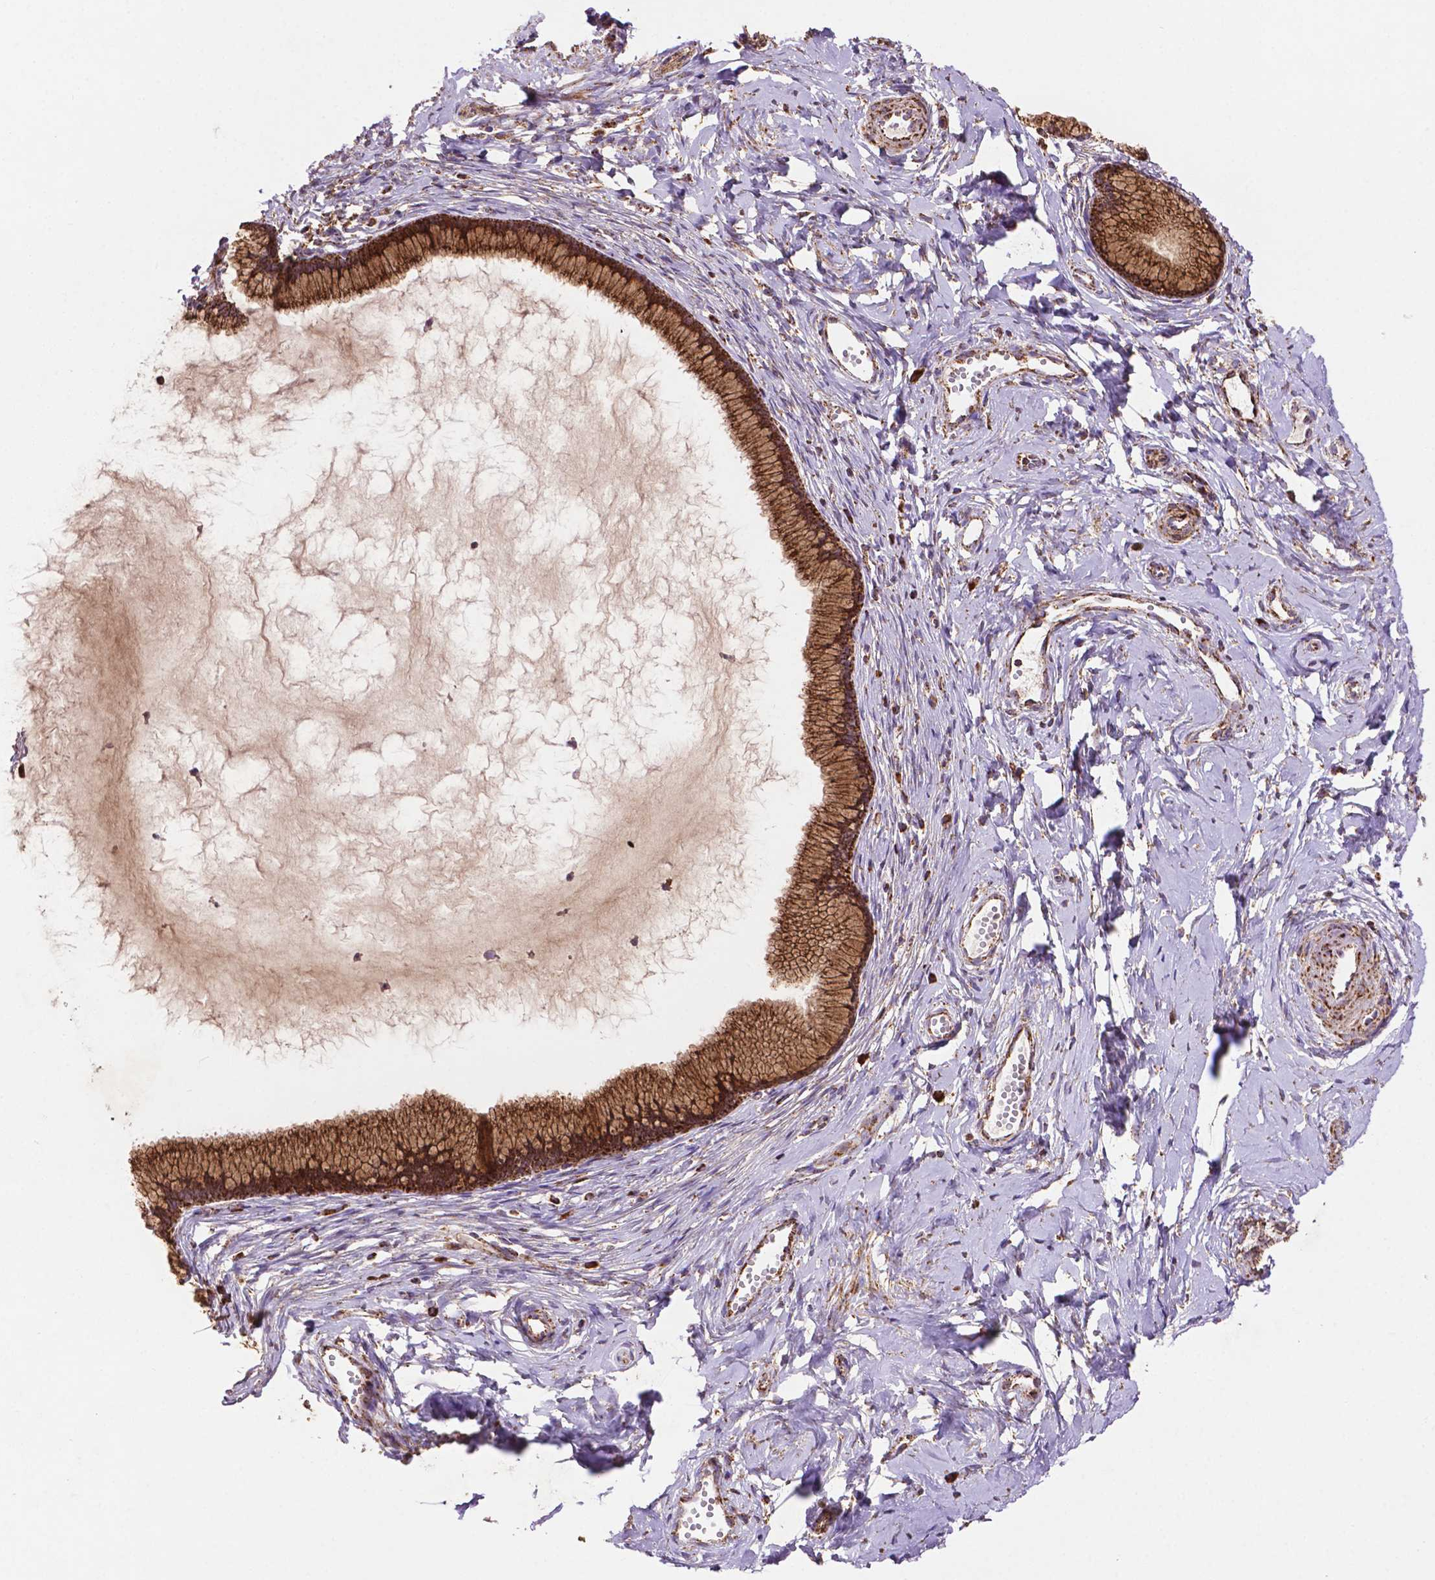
{"staining": {"intensity": "strong", "quantity": ">75%", "location": "cytoplasmic/membranous"}, "tissue": "cervix", "cell_type": "Glandular cells", "image_type": "normal", "snomed": [{"axis": "morphology", "description": "Normal tissue, NOS"}, {"axis": "topography", "description": "Cervix"}], "caption": "Strong cytoplasmic/membranous positivity for a protein is identified in about >75% of glandular cells of unremarkable cervix using IHC.", "gene": "ILVBL", "patient": {"sex": "female", "age": 40}}